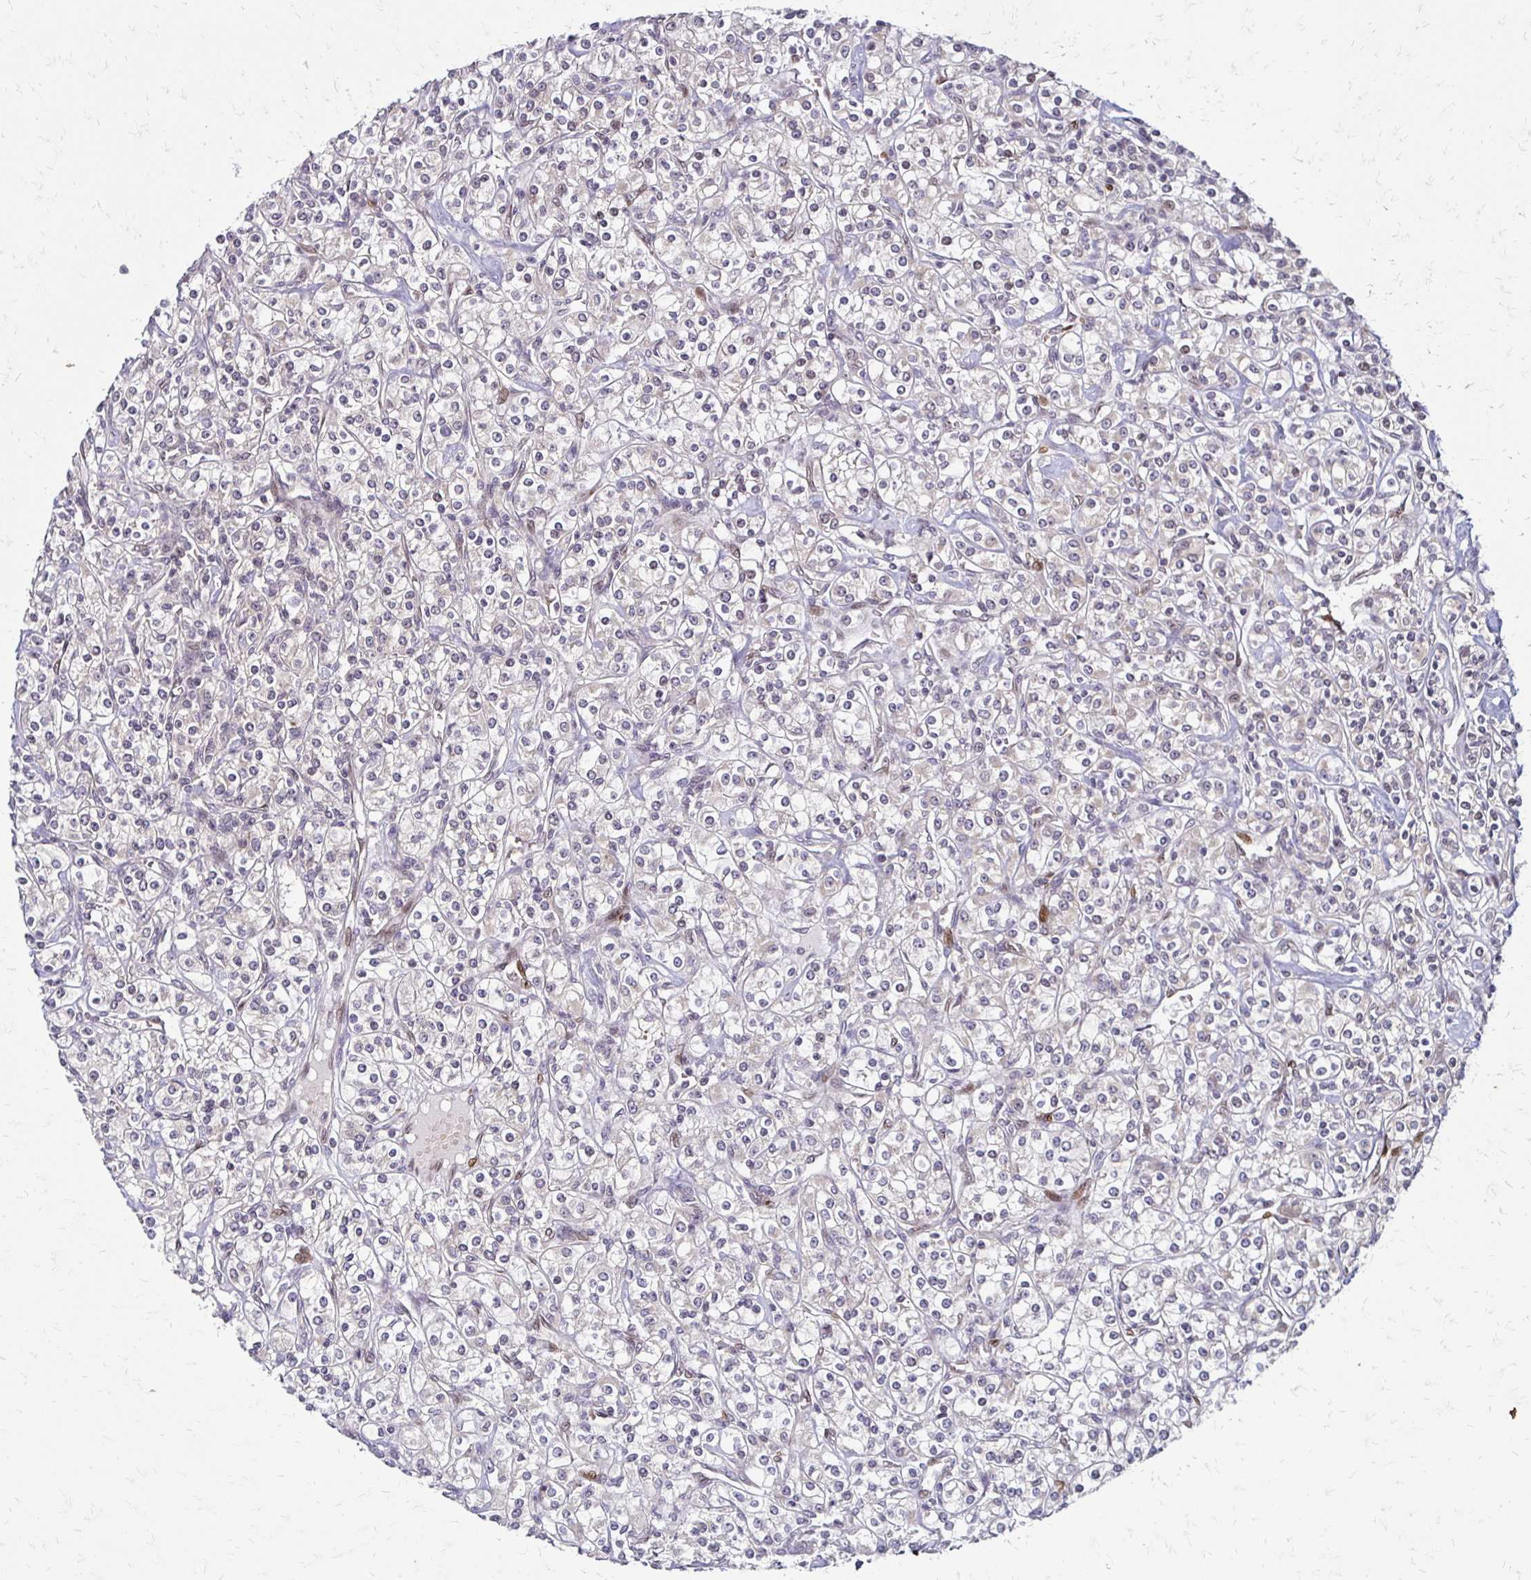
{"staining": {"intensity": "negative", "quantity": "none", "location": "none"}, "tissue": "renal cancer", "cell_type": "Tumor cells", "image_type": "cancer", "snomed": [{"axis": "morphology", "description": "Adenocarcinoma, NOS"}, {"axis": "topography", "description": "Kidney"}], "caption": "Immunohistochemical staining of renal cancer (adenocarcinoma) shows no significant staining in tumor cells. The staining was performed using DAB to visualize the protein expression in brown, while the nuclei were stained in blue with hematoxylin (Magnification: 20x).", "gene": "TRIR", "patient": {"sex": "male", "age": 77}}